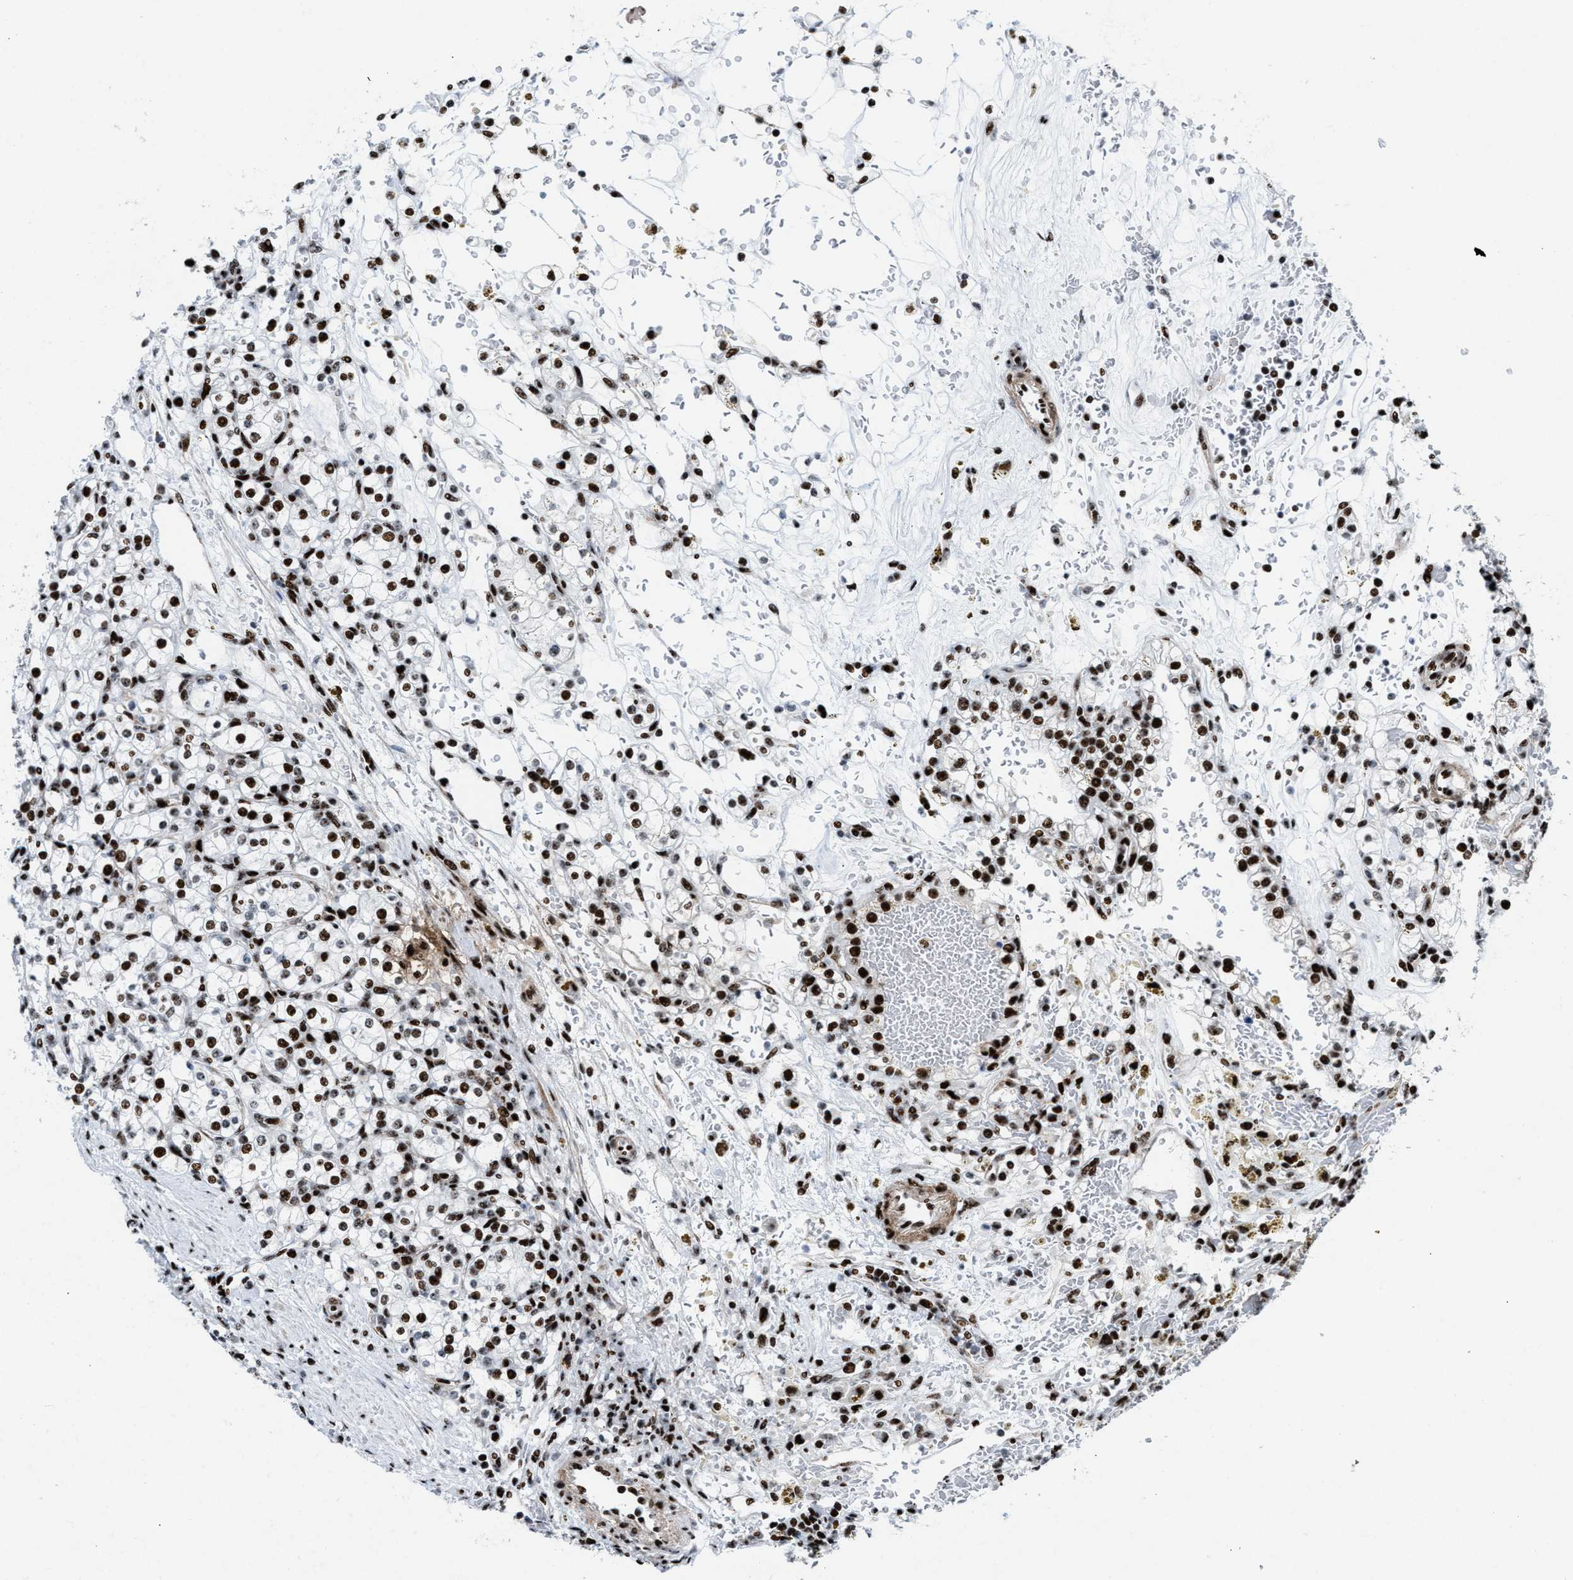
{"staining": {"intensity": "strong", "quantity": ">75%", "location": "nuclear"}, "tissue": "renal cancer", "cell_type": "Tumor cells", "image_type": "cancer", "snomed": [{"axis": "morphology", "description": "Normal tissue, NOS"}, {"axis": "morphology", "description": "Adenocarcinoma, NOS"}, {"axis": "topography", "description": "Kidney"}], "caption": "Adenocarcinoma (renal) was stained to show a protein in brown. There is high levels of strong nuclear staining in about >75% of tumor cells.", "gene": "NONO", "patient": {"sex": "female", "age": 55}}